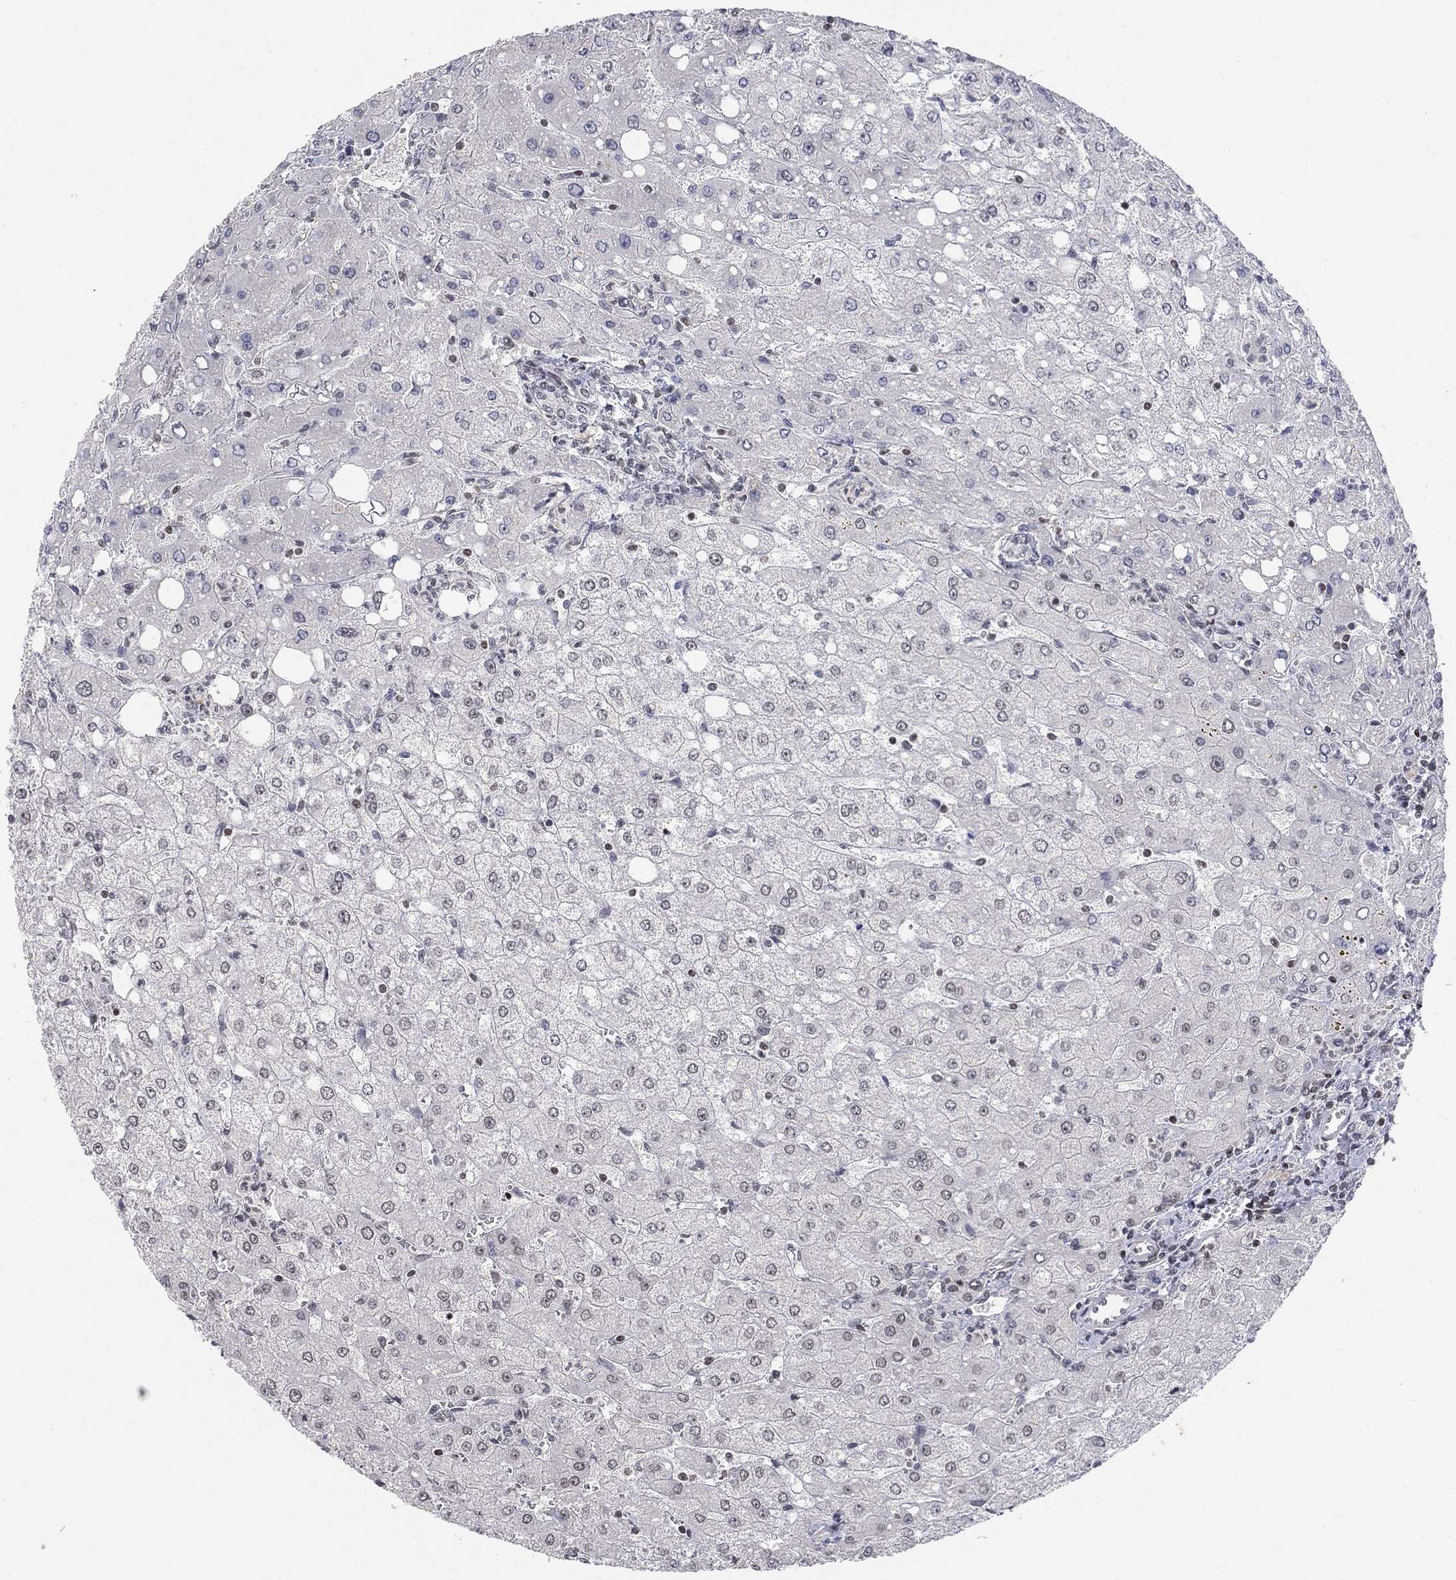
{"staining": {"intensity": "negative", "quantity": "none", "location": "none"}, "tissue": "liver", "cell_type": "Cholangiocytes", "image_type": "normal", "snomed": [{"axis": "morphology", "description": "Normal tissue, NOS"}, {"axis": "topography", "description": "Liver"}], "caption": "Immunohistochemistry (IHC) of benign liver displays no expression in cholangiocytes.", "gene": "KLF12", "patient": {"sex": "female", "age": 53}}